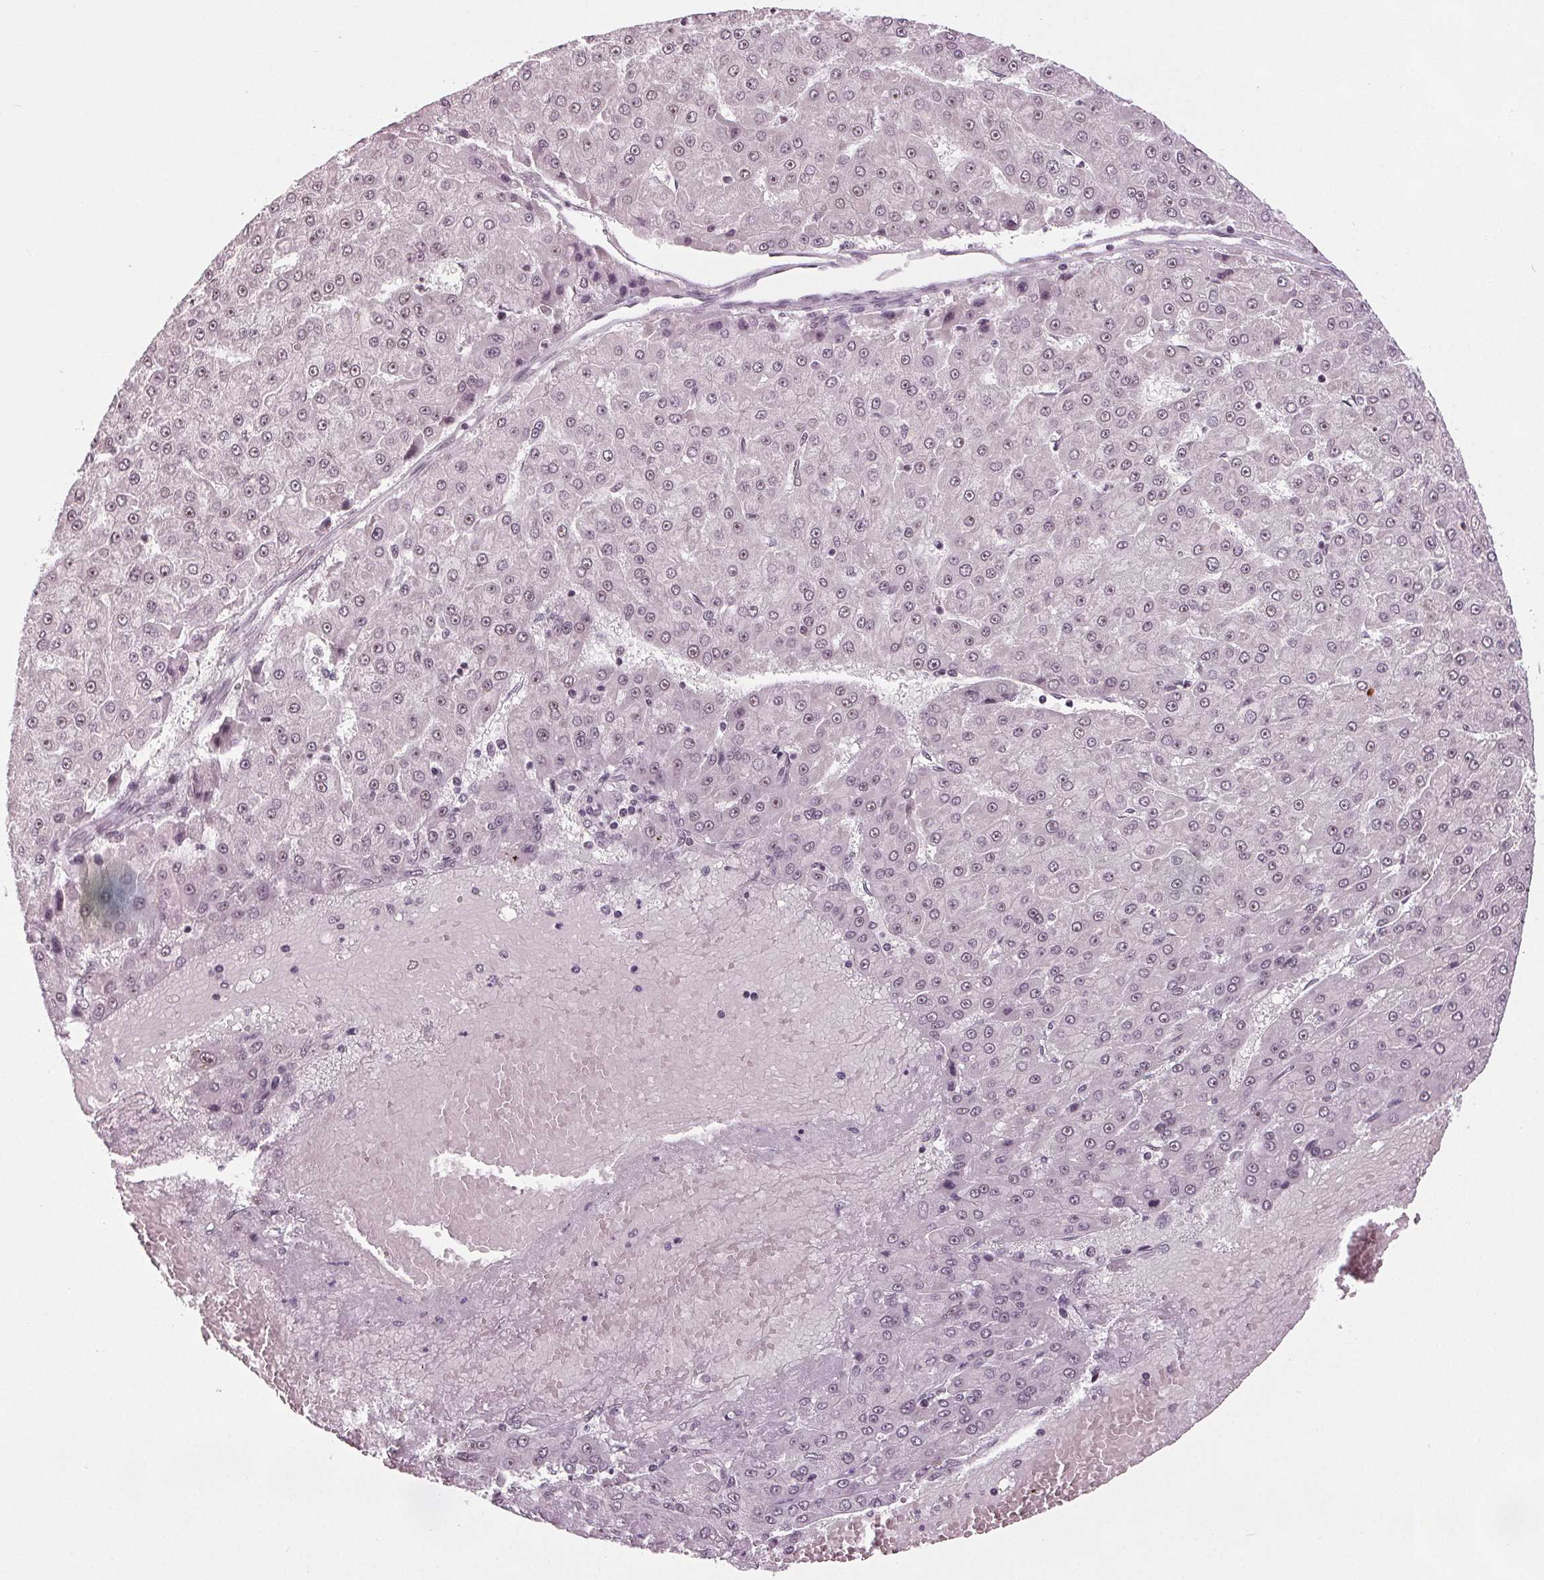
{"staining": {"intensity": "weak", "quantity": "<25%", "location": "nuclear"}, "tissue": "liver cancer", "cell_type": "Tumor cells", "image_type": "cancer", "snomed": [{"axis": "morphology", "description": "Carcinoma, Hepatocellular, NOS"}, {"axis": "topography", "description": "Liver"}], "caption": "A histopathology image of human liver cancer is negative for staining in tumor cells.", "gene": "DDX41", "patient": {"sex": "male", "age": 78}}